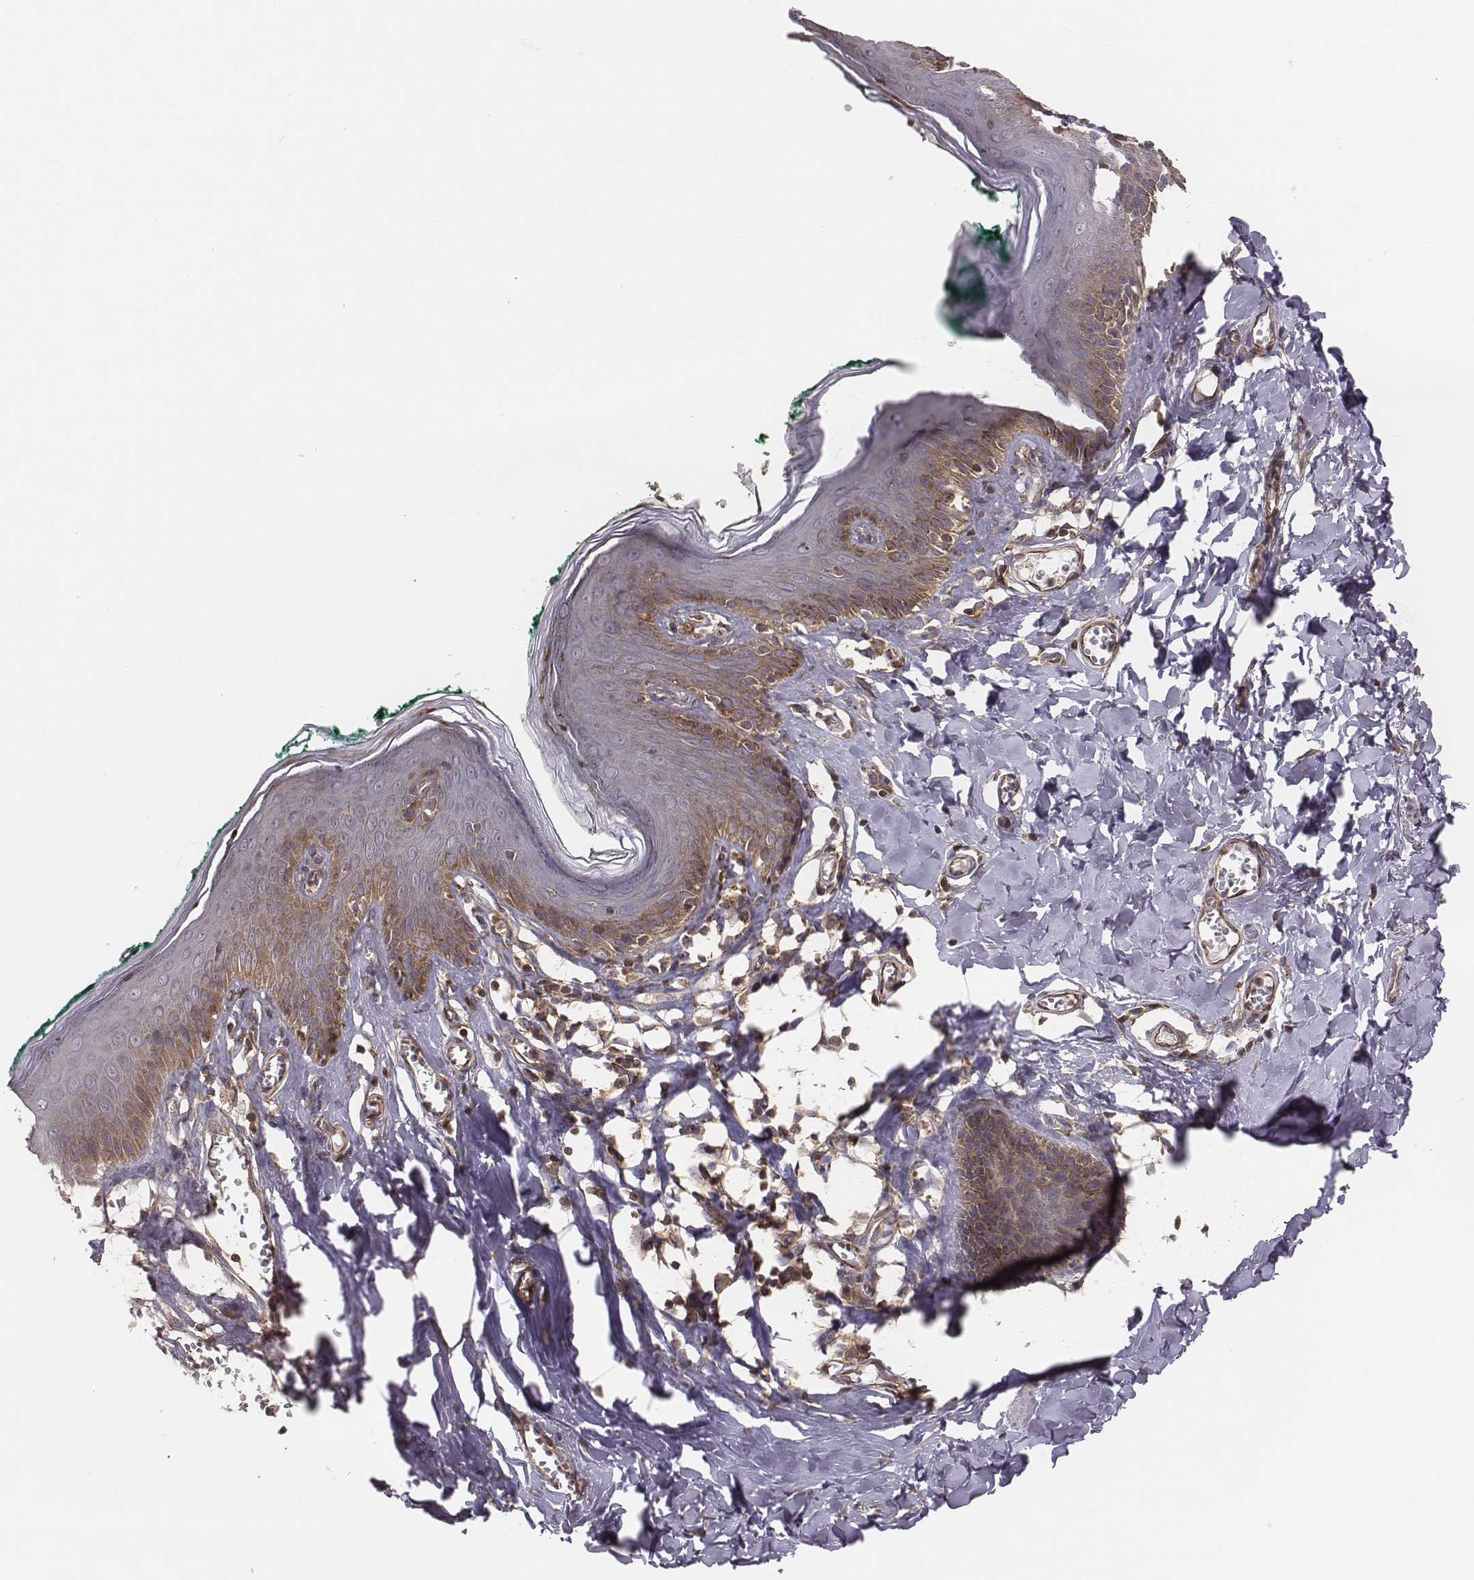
{"staining": {"intensity": "moderate", "quantity": "25%-75%", "location": "cytoplasmic/membranous"}, "tissue": "skin", "cell_type": "Epidermal cells", "image_type": "normal", "snomed": [{"axis": "morphology", "description": "Normal tissue, NOS"}, {"axis": "topography", "description": "Vulva"}, {"axis": "topography", "description": "Peripheral nerve tissue"}], "caption": "IHC (DAB) staining of unremarkable human skin reveals moderate cytoplasmic/membranous protein positivity in approximately 25%-75% of epidermal cells.", "gene": "CAD", "patient": {"sex": "female", "age": 66}}